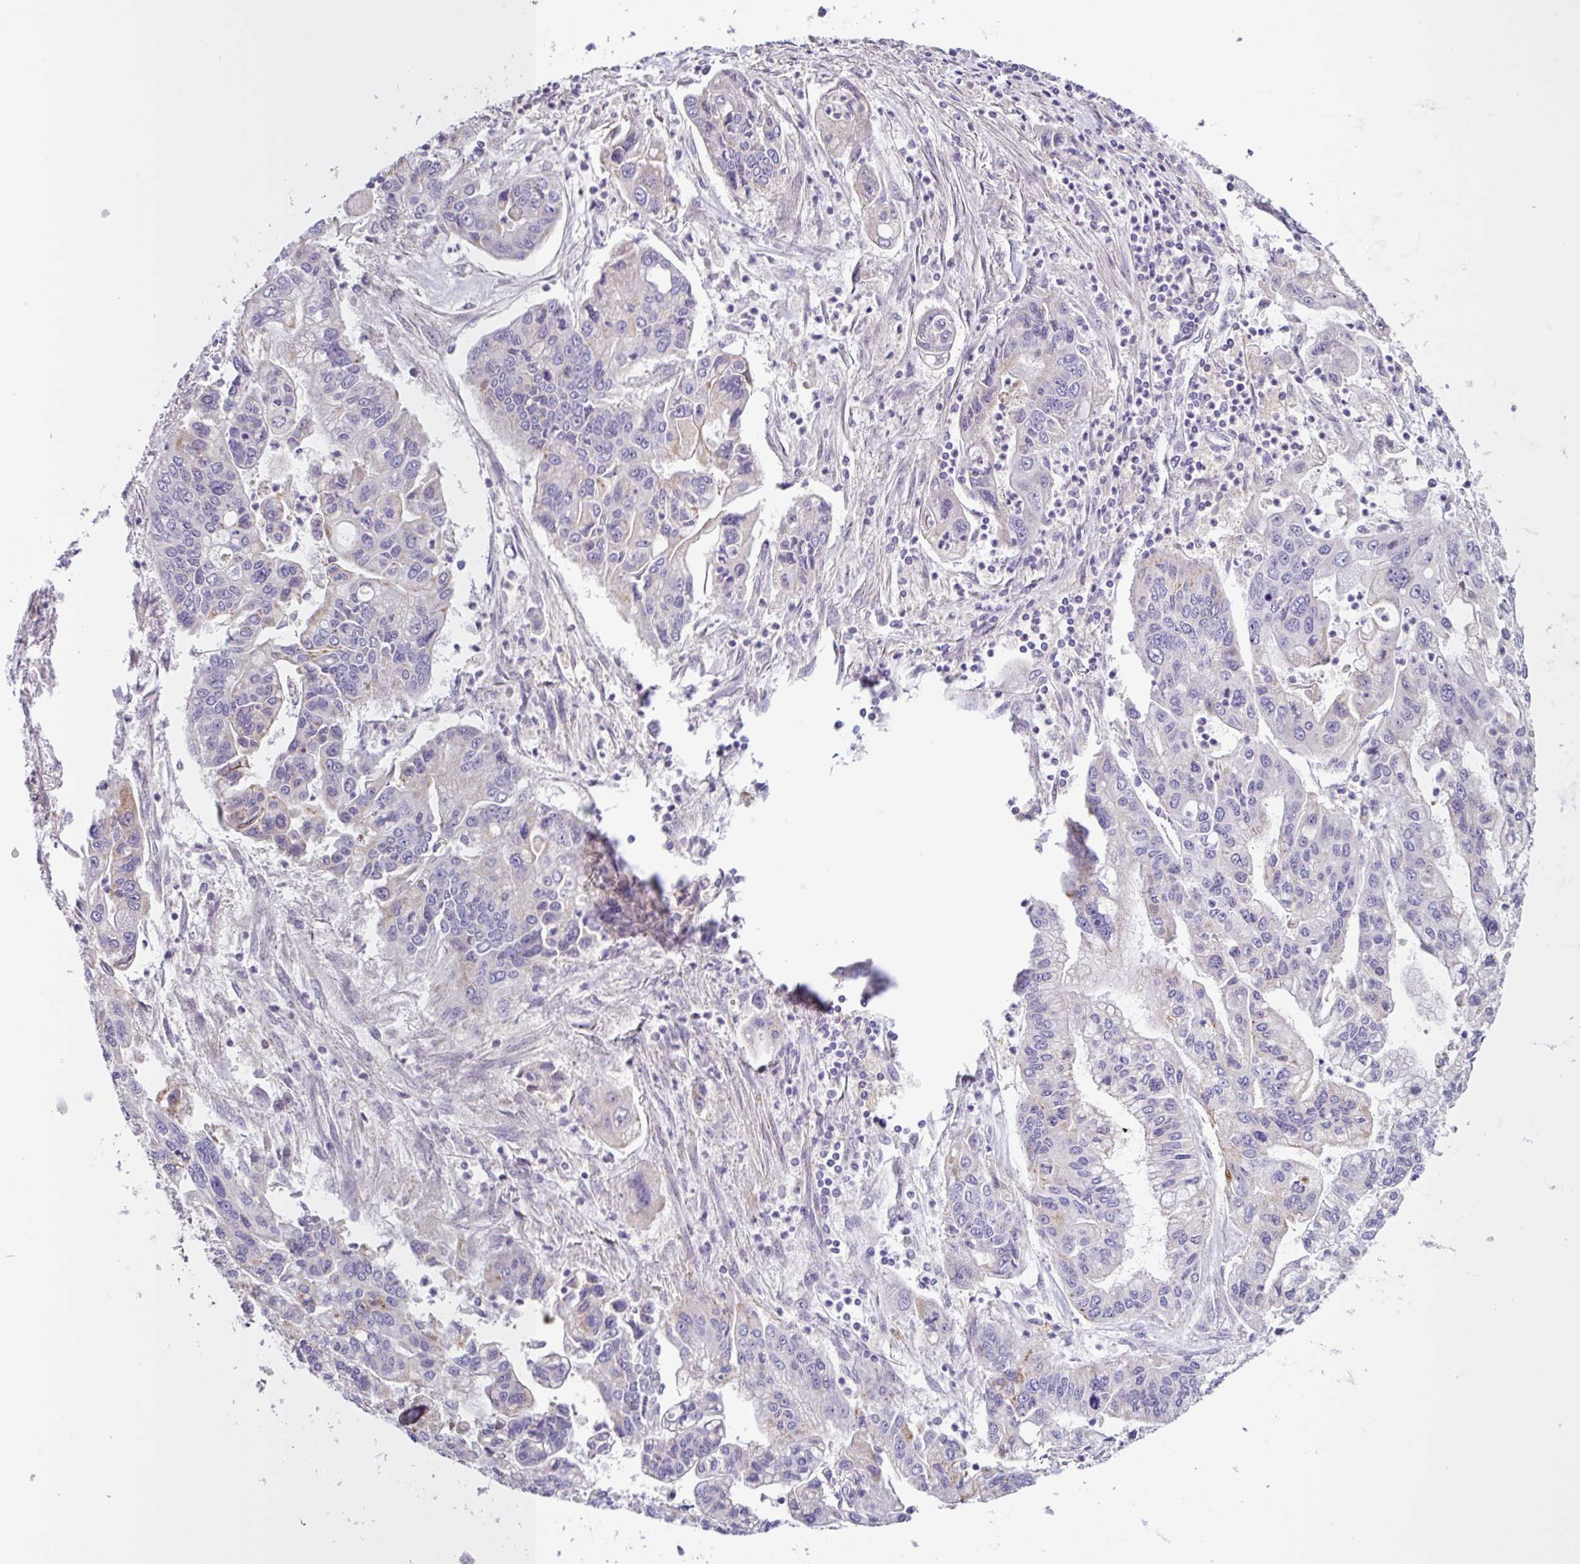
{"staining": {"intensity": "negative", "quantity": "none", "location": "none"}, "tissue": "pancreatic cancer", "cell_type": "Tumor cells", "image_type": "cancer", "snomed": [{"axis": "morphology", "description": "Adenocarcinoma, NOS"}, {"axis": "topography", "description": "Pancreas"}], "caption": "This is an immunohistochemistry (IHC) photomicrograph of human pancreatic adenocarcinoma. There is no positivity in tumor cells.", "gene": "SFTPB", "patient": {"sex": "male", "age": 62}}